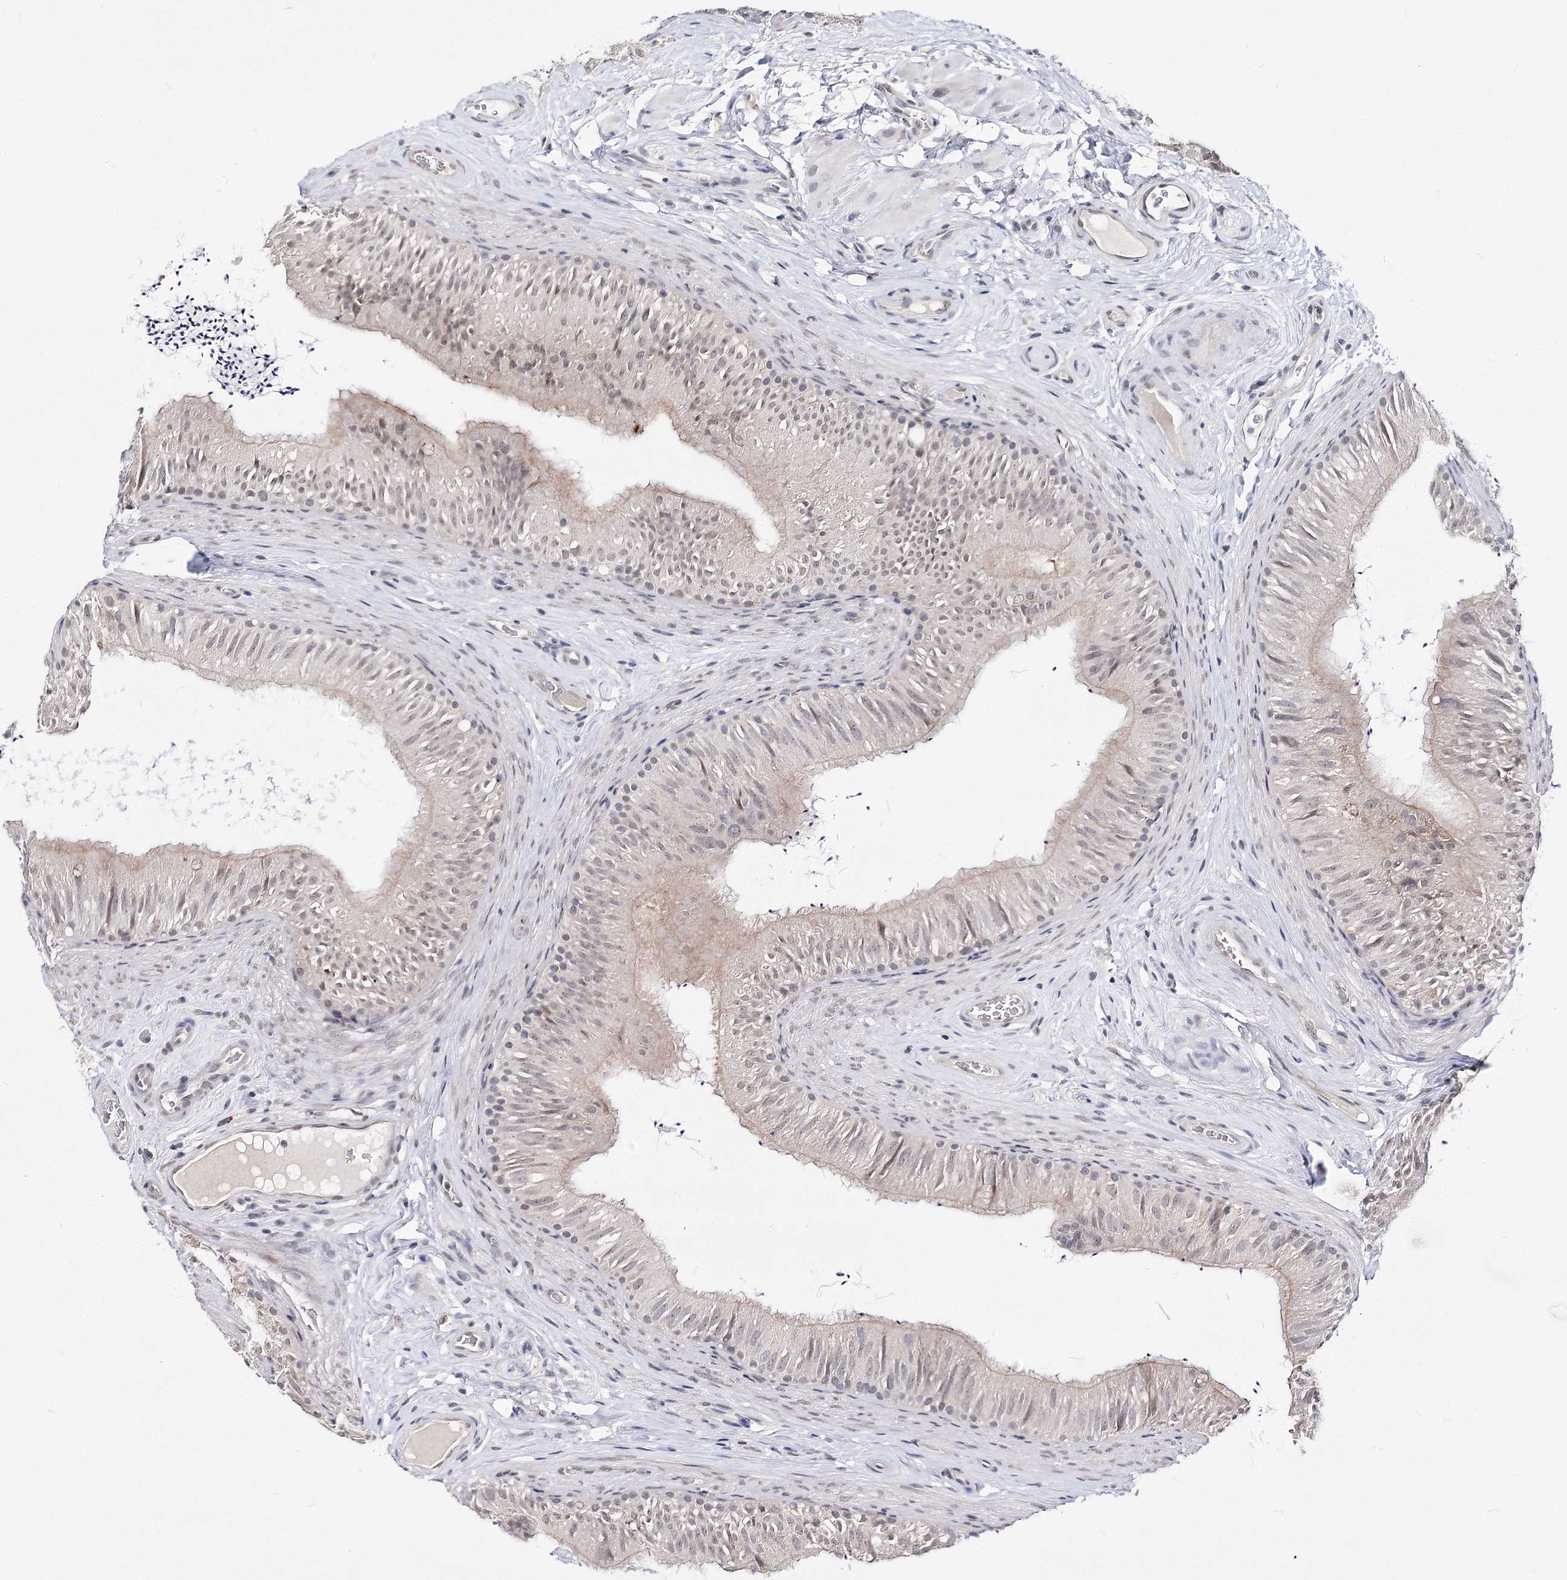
{"staining": {"intensity": "weak", "quantity": "25%-75%", "location": "nuclear"}, "tissue": "epididymis", "cell_type": "Glandular cells", "image_type": "normal", "snomed": [{"axis": "morphology", "description": "Normal tissue, NOS"}, {"axis": "topography", "description": "Epididymis"}], "caption": "Epididymis stained with a protein marker shows weak staining in glandular cells.", "gene": "ATP10B", "patient": {"sex": "male", "age": 46}}